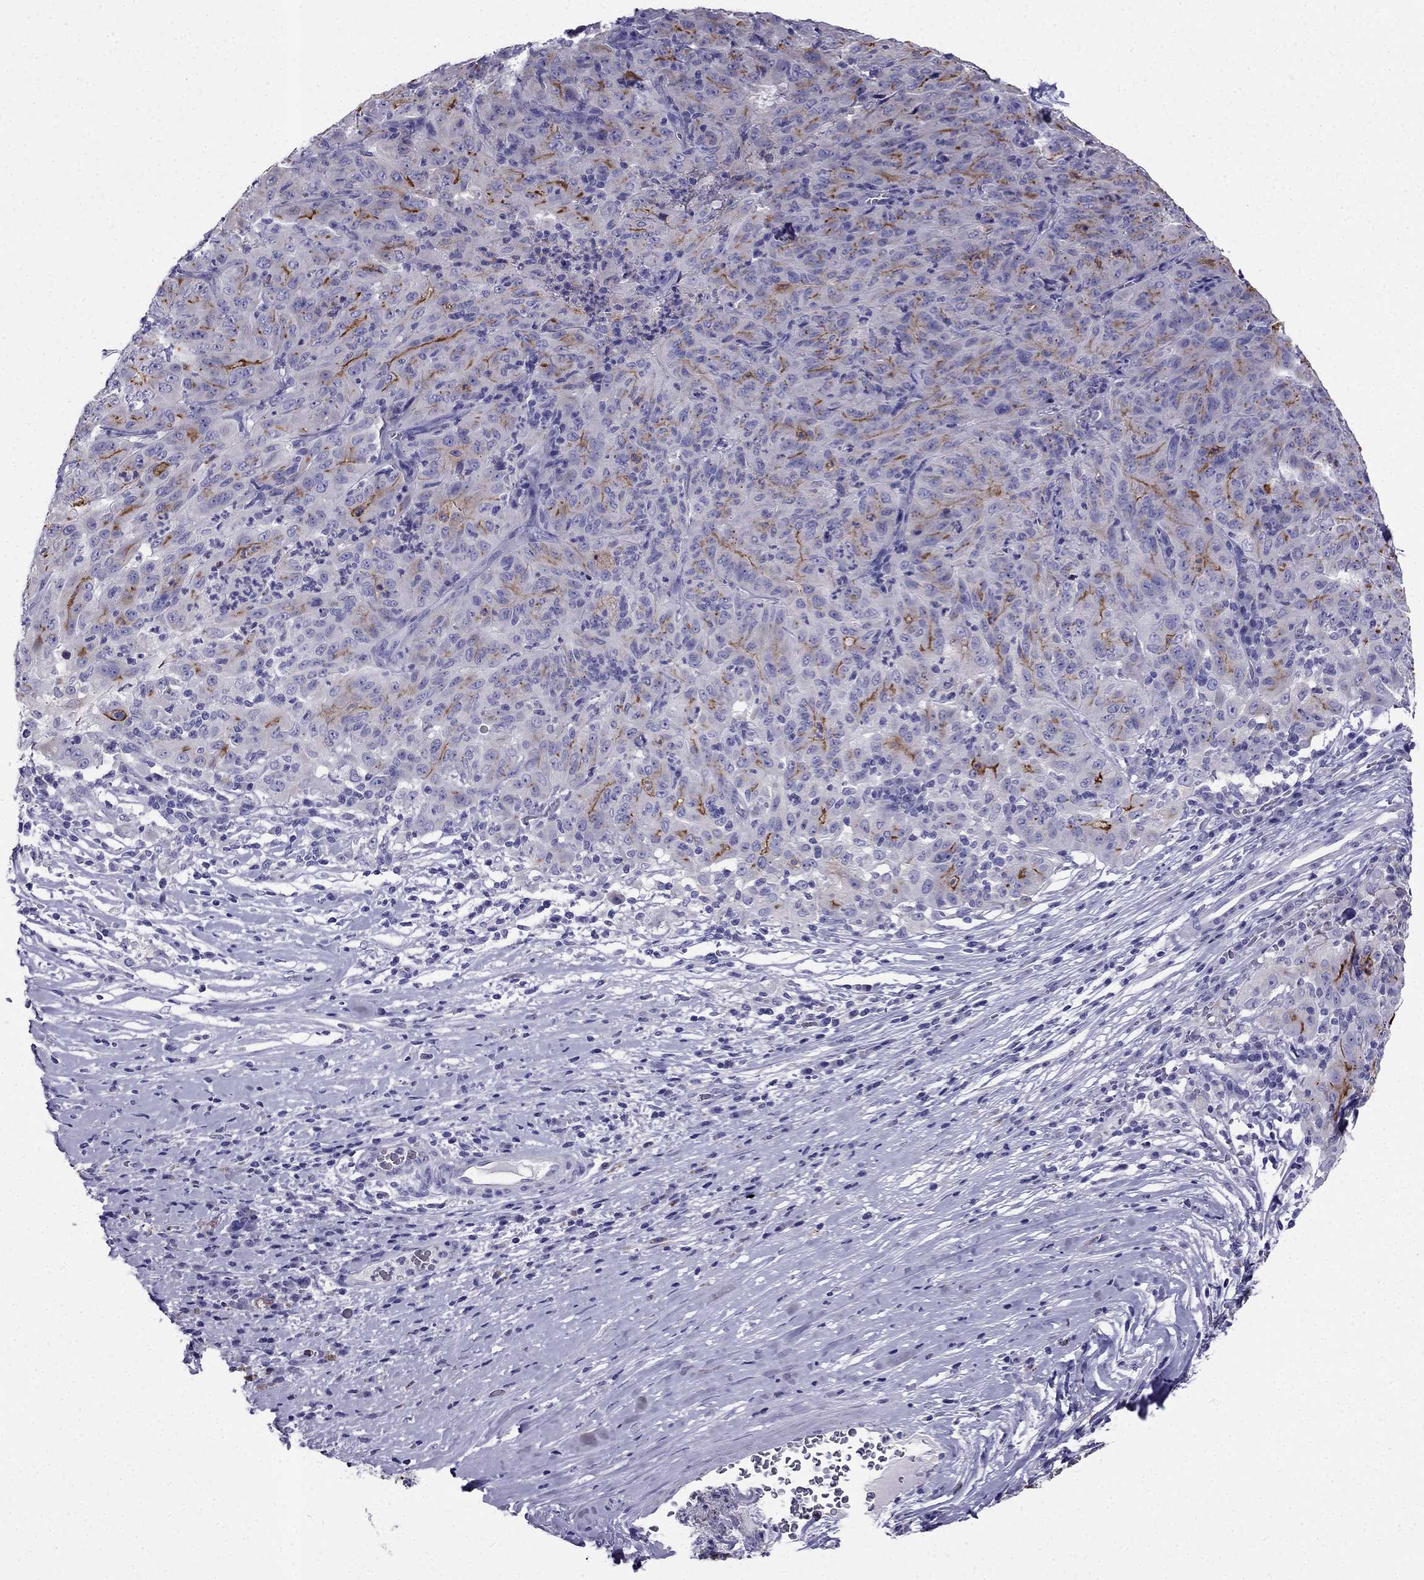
{"staining": {"intensity": "negative", "quantity": "none", "location": "none"}, "tissue": "pancreatic cancer", "cell_type": "Tumor cells", "image_type": "cancer", "snomed": [{"axis": "morphology", "description": "Adenocarcinoma, NOS"}, {"axis": "topography", "description": "Pancreas"}], "caption": "An immunohistochemistry image of pancreatic cancer (adenocarcinoma) is shown. There is no staining in tumor cells of pancreatic cancer (adenocarcinoma). The staining is performed using DAB (3,3'-diaminobenzidine) brown chromogen with nuclei counter-stained in using hematoxylin.", "gene": "PTH", "patient": {"sex": "male", "age": 63}}